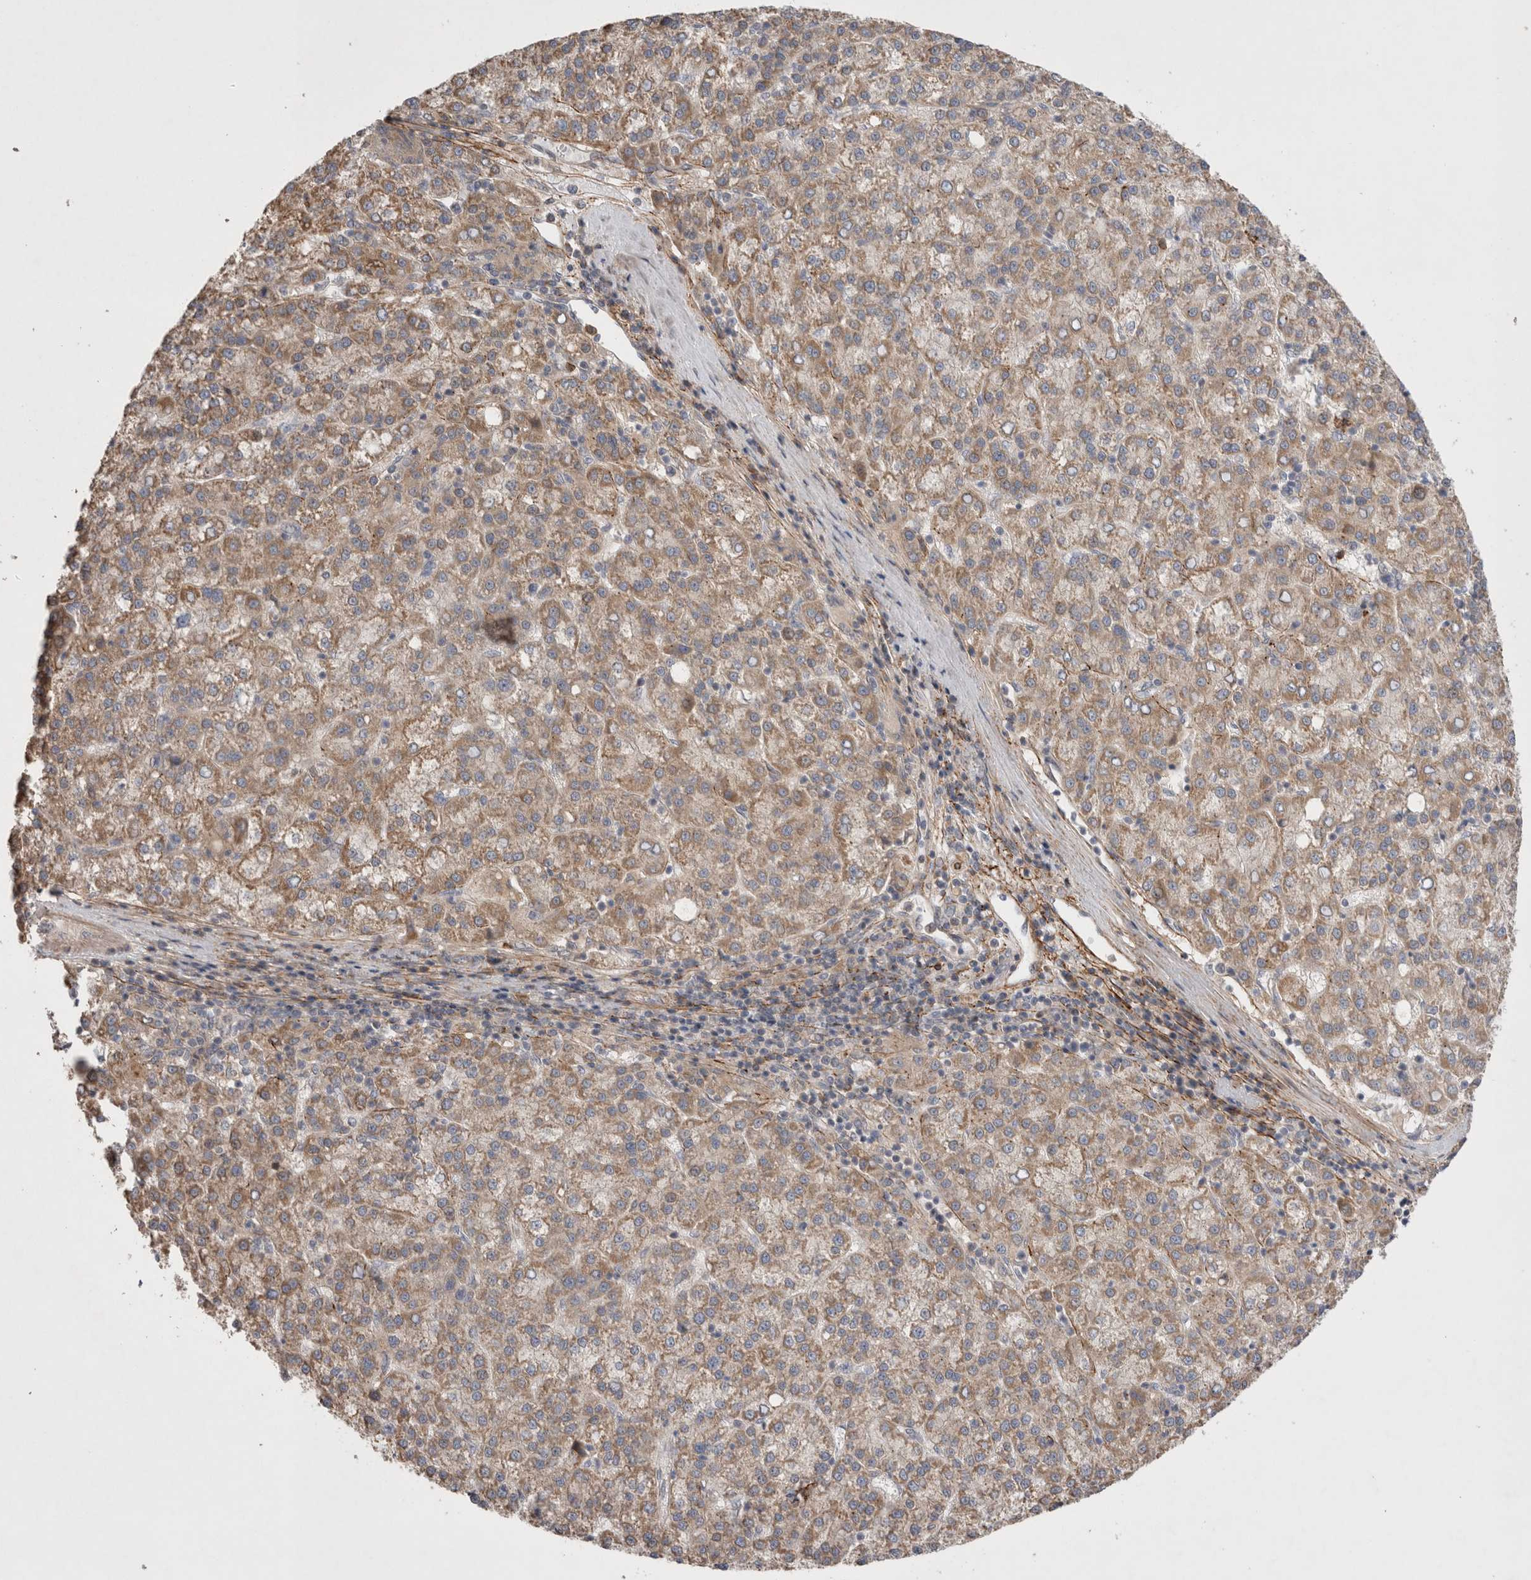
{"staining": {"intensity": "moderate", "quantity": ">75%", "location": "cytoplasmic/membranous"}, "tissue": "liver cancer", "cell_type": "Tumor cells", "image_type": "cancer", "snomed": [{"axis": "morphology", "description": "Carcinoma, Hepatocellular, NOS"}, {"axis": "topography", "description": "Liver"}], "caption": "This micrograph displays IHC staining of hepatocellular carcinoma (liver), with medium moderate cytoplasmic/membranous staining in about >75% of tumor cells.", "gene": "GSDMB", "patient": {"sex": "female", "age": 58}}